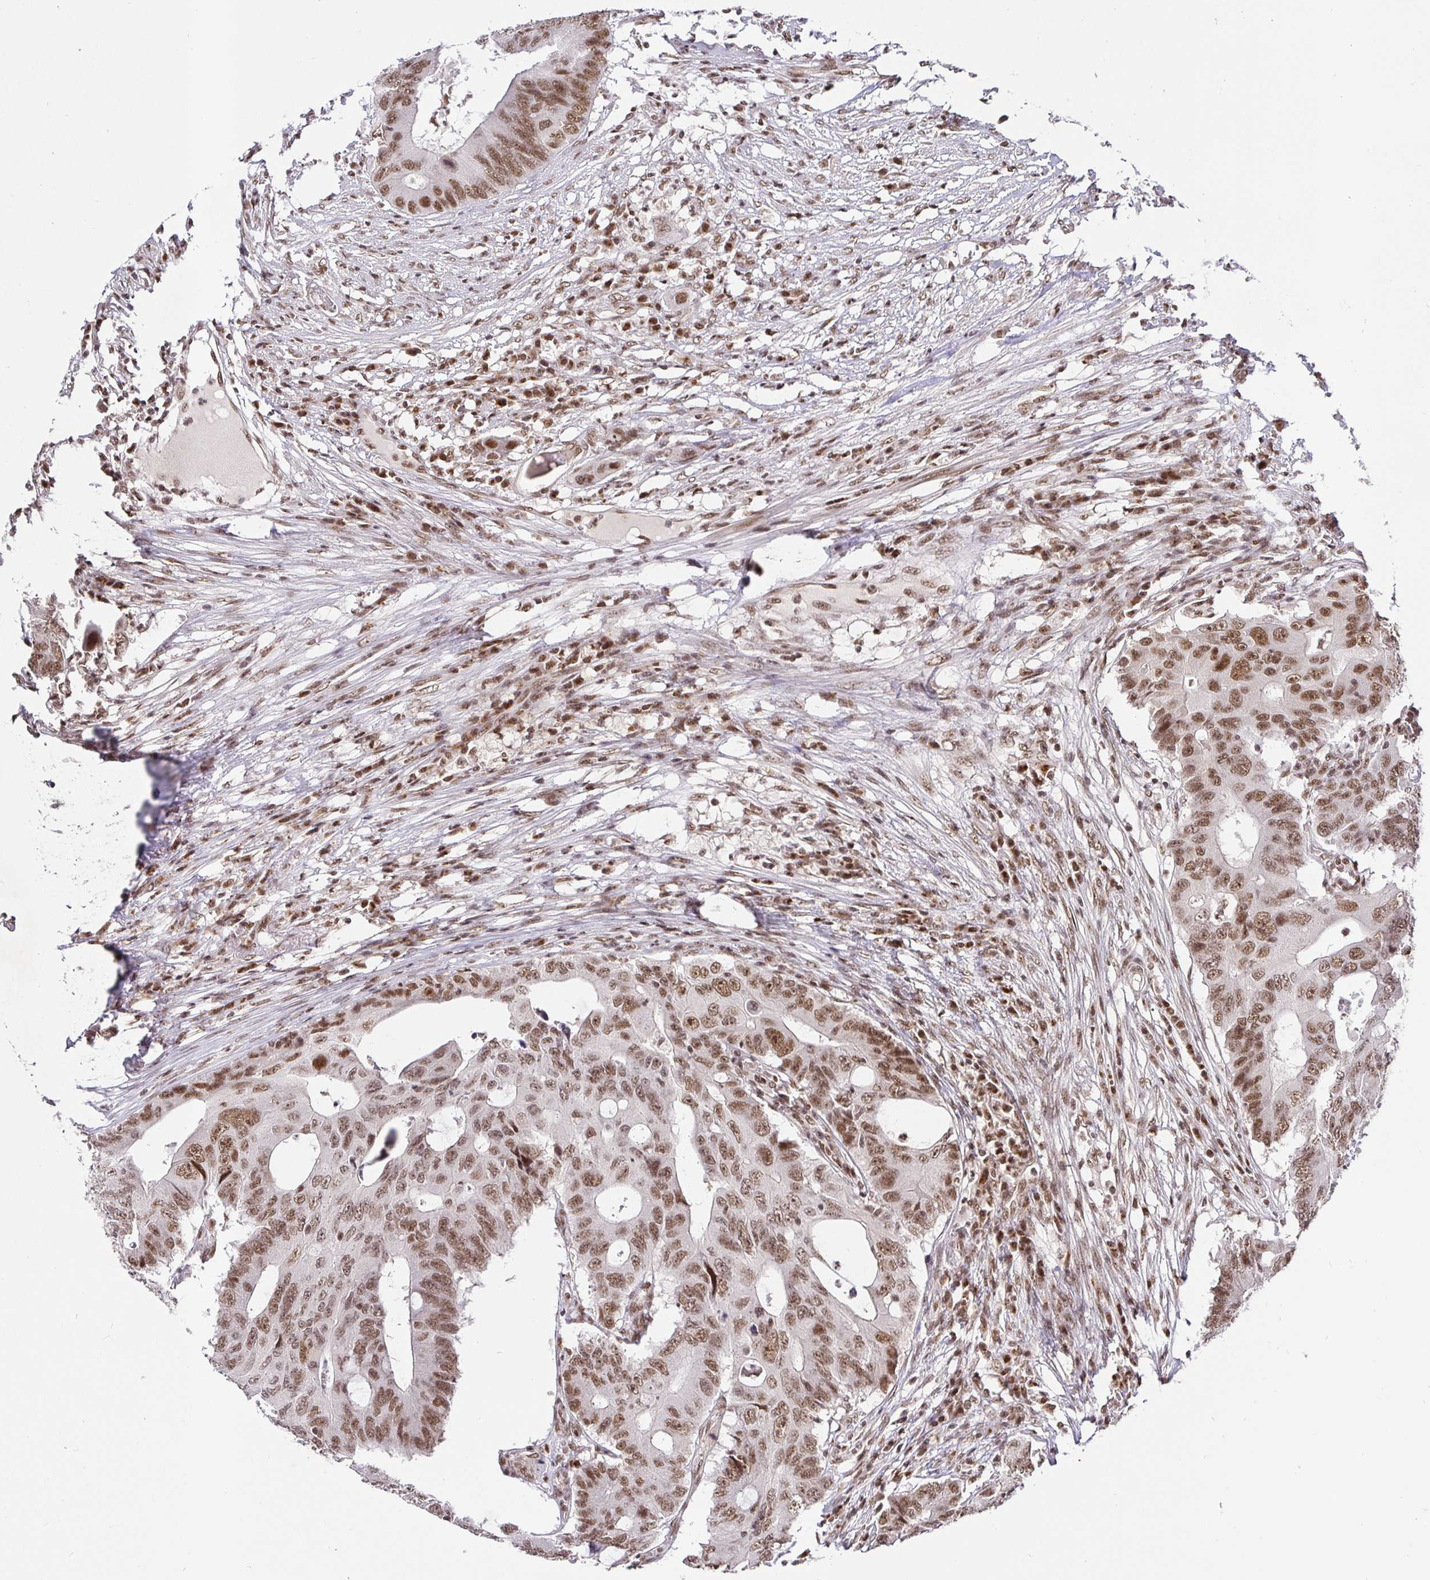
{"staining": {"intensity": "moderate", "quantity": ">75%", "location": "nuclear"}, "tissue": "colorectal cancer", "cell_type": "Tumor cells", "image_type": "cancer", "snomed": [{"axis": "morphology", "description": "Adenocarcinoma, NOS"}, {"axis": "topography", "description": "Colon"}], "caption": "An IHC image of neoplastic tissue is shown. Protein staining in brown highlights moderate nuclear positivity in colorectal cancer (adenocarcinoma) within tumor cells.", "gene": "USF1", "patient": {"sex": "male", "age": 71}}